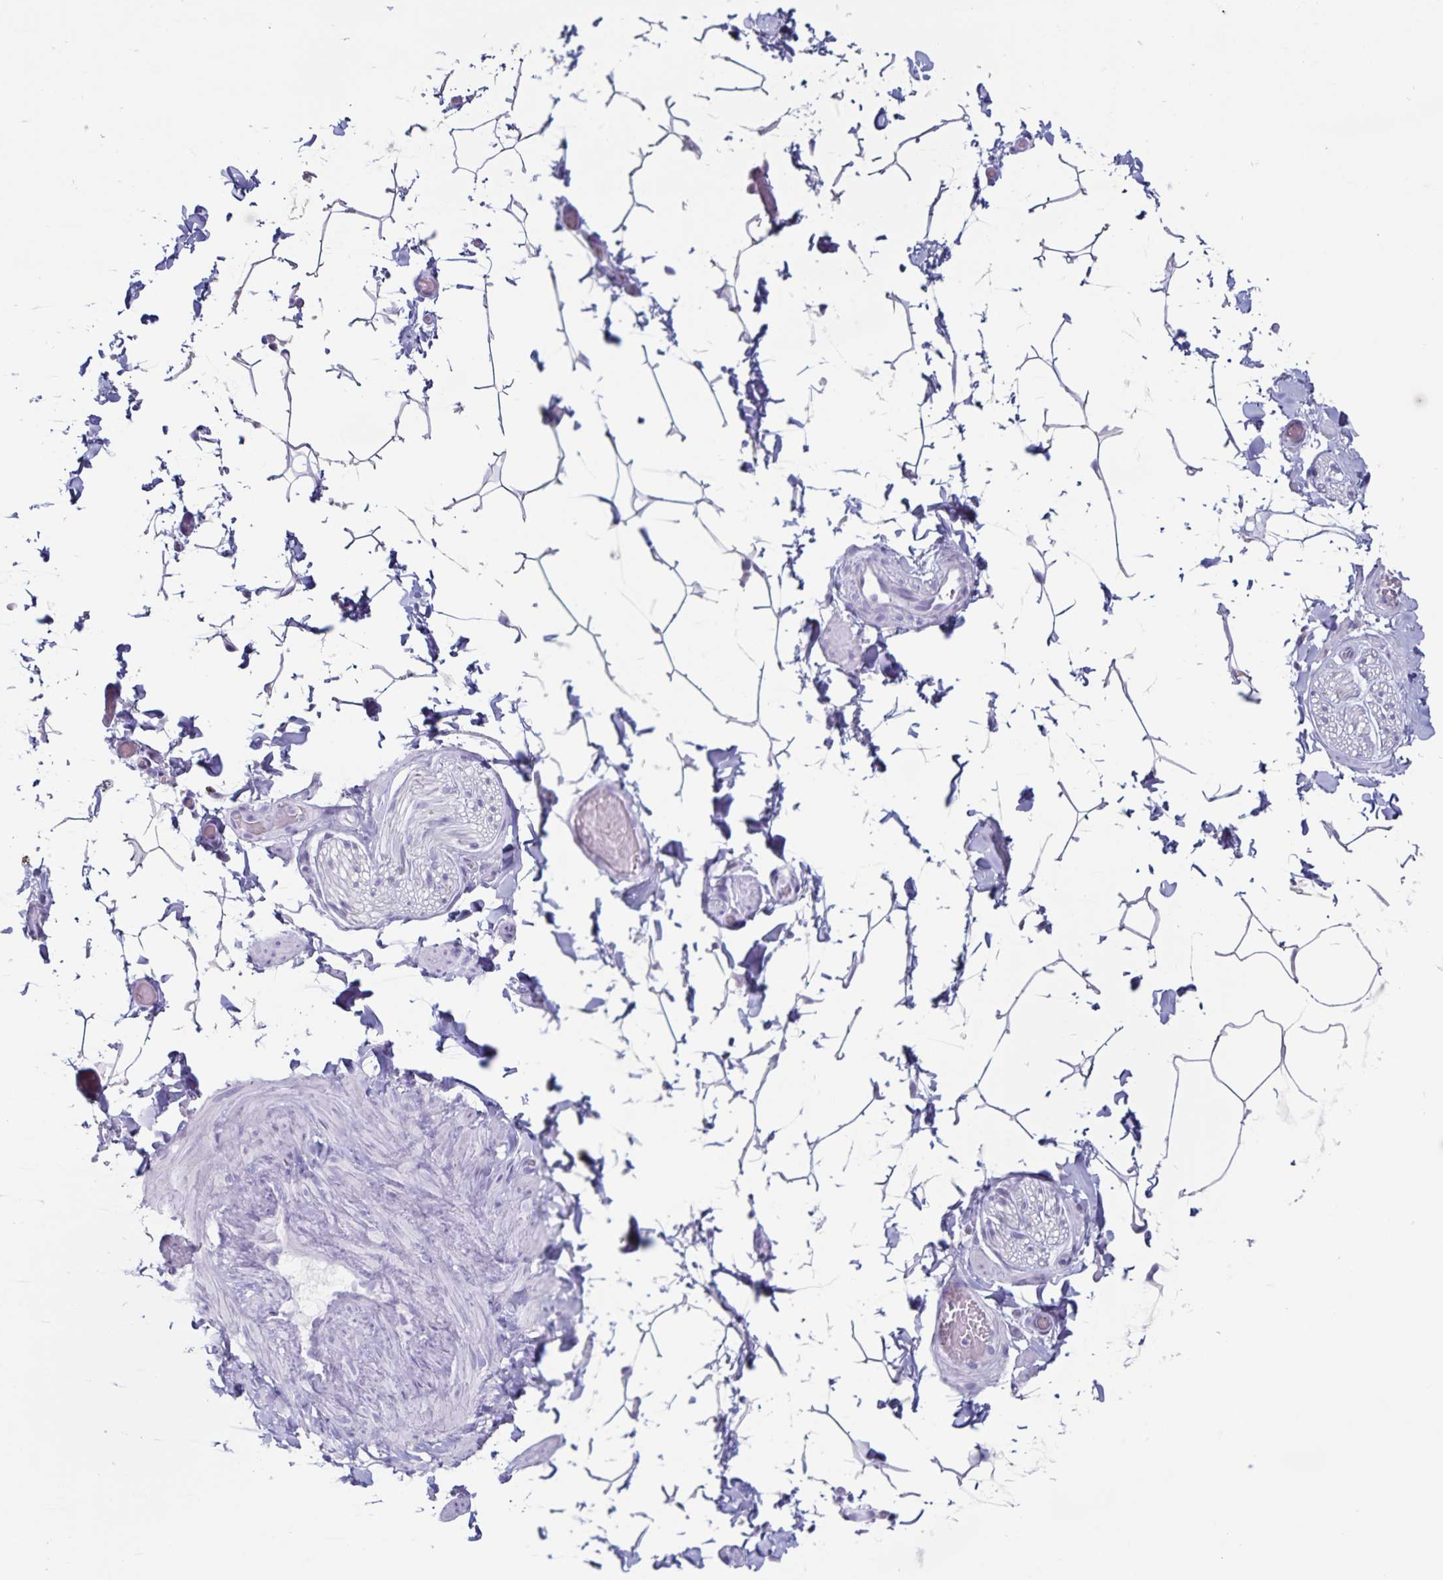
{"staining": {"intensity": "negative", "quantity": "none", "location": "none"}, "tissue": "adipose tissue", "cell_type": "Adipocytes", "image_type": "normal", "snomed": [{"axis": "morphology", "description": "Normal tissue, NOS"}, {"axis": "topography", "description": "Epididymis"}, {"axis": "topography", "description": "Peripheral nerve tissue"}], "caption": "Protein analysis of benign adipose tissue reveals no significant expression in adipocytes.", "gene": "GNLY", "patient": {"sex": "male", "age": 32}}